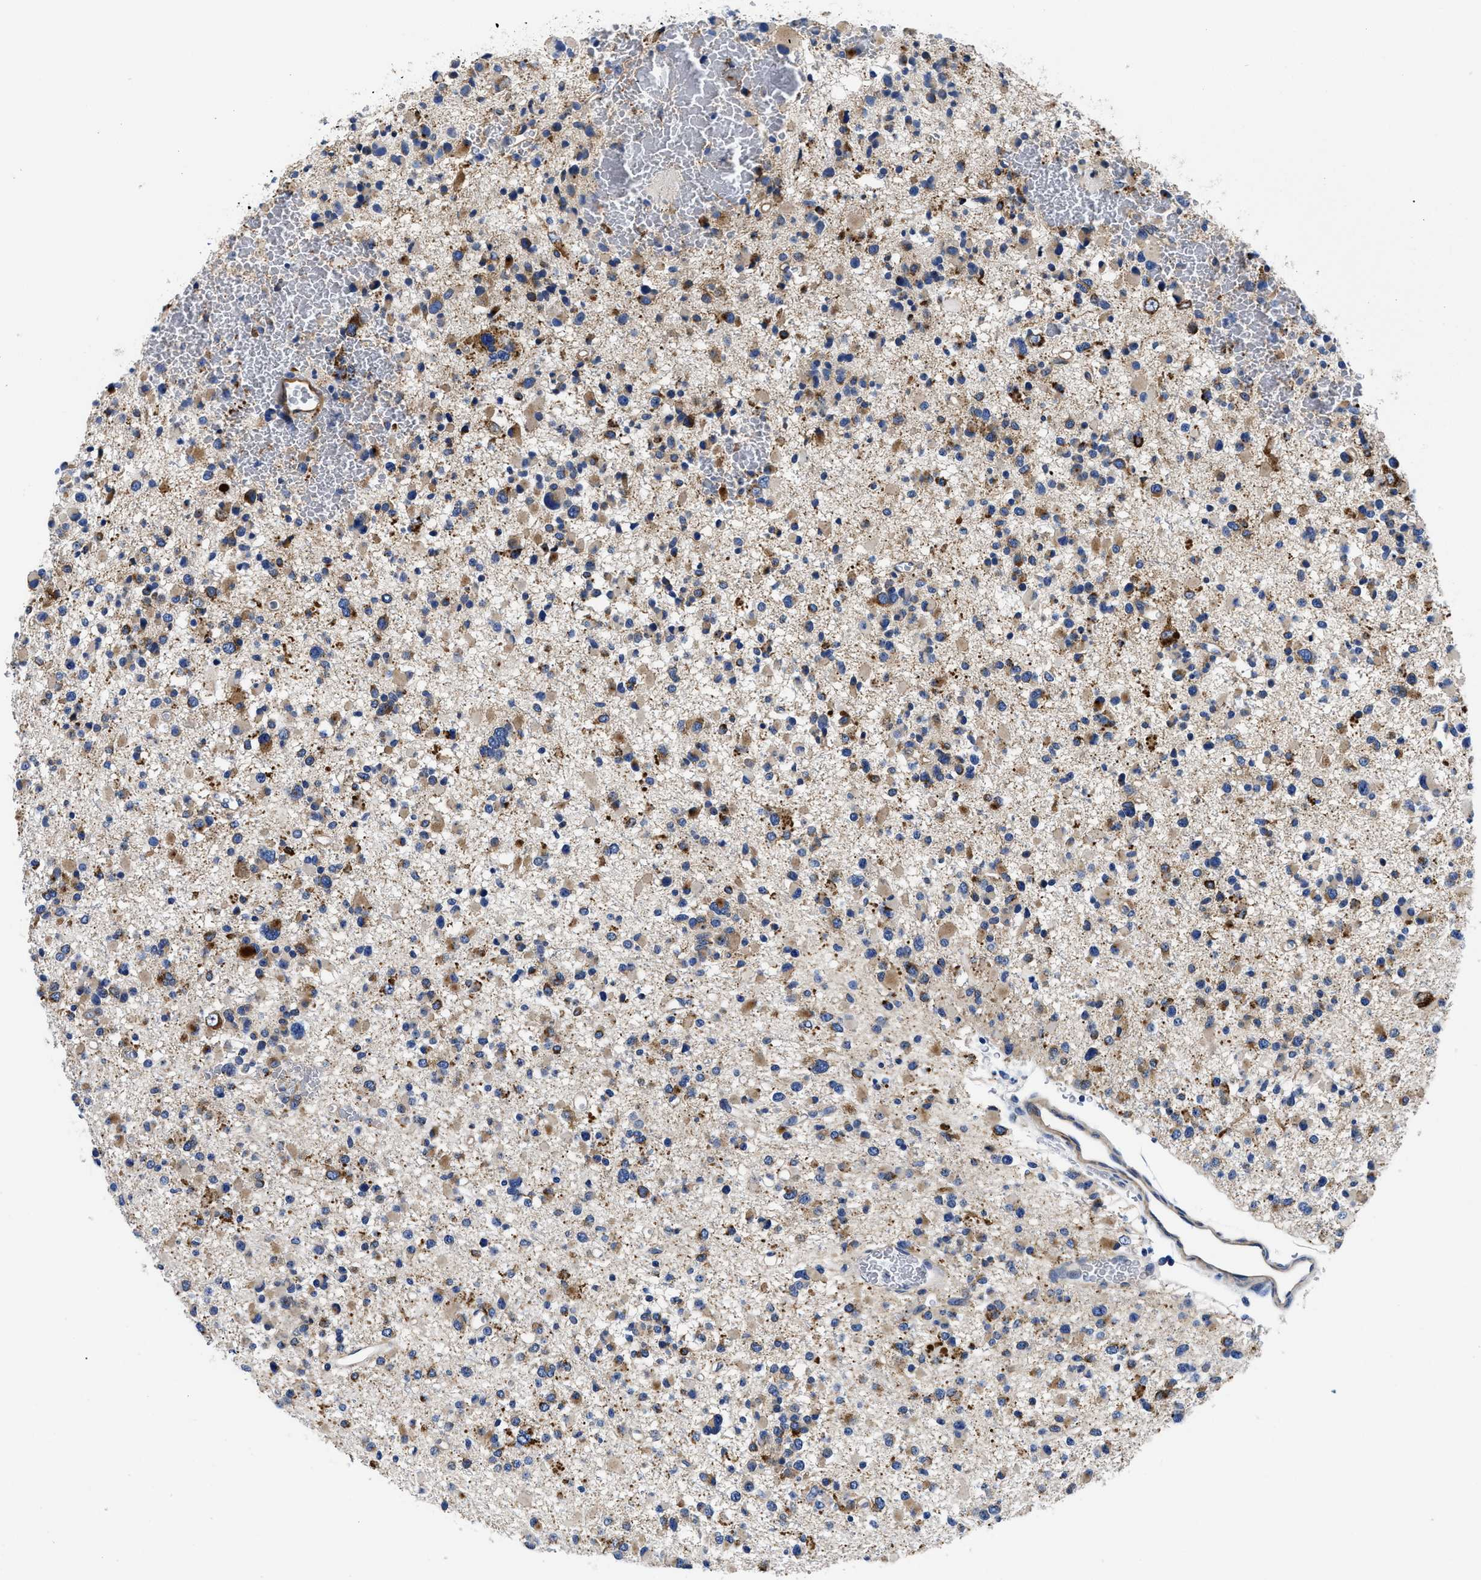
{"staining": {"intensity": "moderate", "quantity": ">75%", "location": "cytoplasmic/membranous"}, "tissue": "glioma", "cell_type": "Tumor cells", "image_type": "cancer", "snomed": [{"axis": "morphology", "description": "Glioma, malignant, Low grade"}, {"axis": "topography", "description": "Brain"}], "caption": "IHC photomicrograph of neoplastic tissue: human malignant low-grade glioma stained using IHC reveals medium levels of moderate protein expression localized specifically in the cytoplasmic/membranous of tumor cells, appearing as a cytoplasmic/membranous brown color.", "gene": "SLC35F1", "patient": {"sex": "female", "age": 22}}